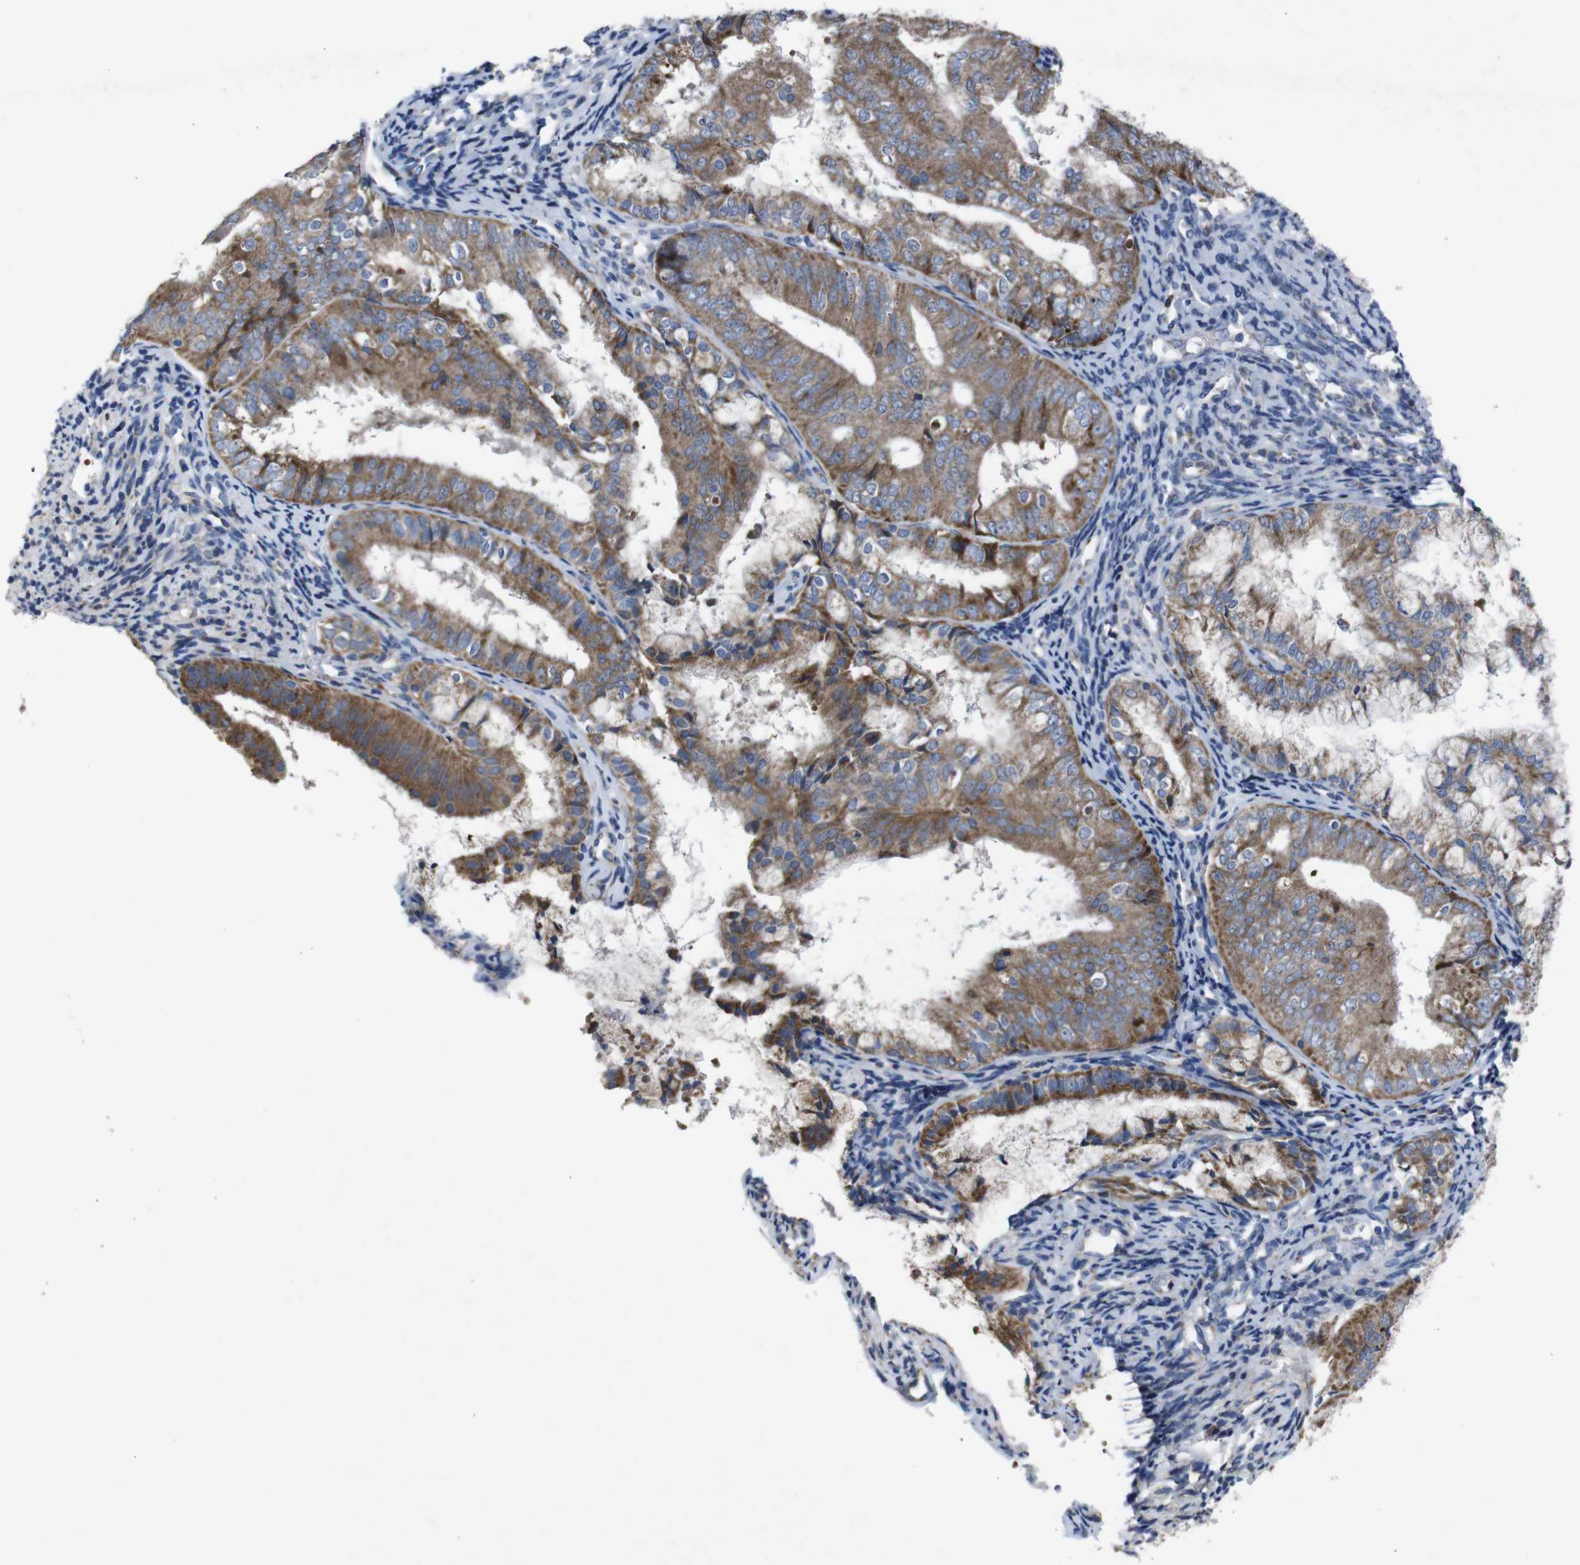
{"staining": {"intensity": "moderate", "quantity": ">75%", "location": "cytoplasmic/membranous"}, "tissue": "endometrial cancer", "cell_type": "Tumor cells", "image_type": "cancer", "snomed": [{"axis": "morphology", "description": "Adenocarcinoma, NOS"}, {"axis": "topography", "description": "Endometrium"}], "caption": "A brown stain shows moderate cytoplasmic/membranous positivity of a protein in endometrial cancer (adenocarcinoma) tumor cells.", "gene": "CHST10", "patient": {"sex": "female", "age": 63}}